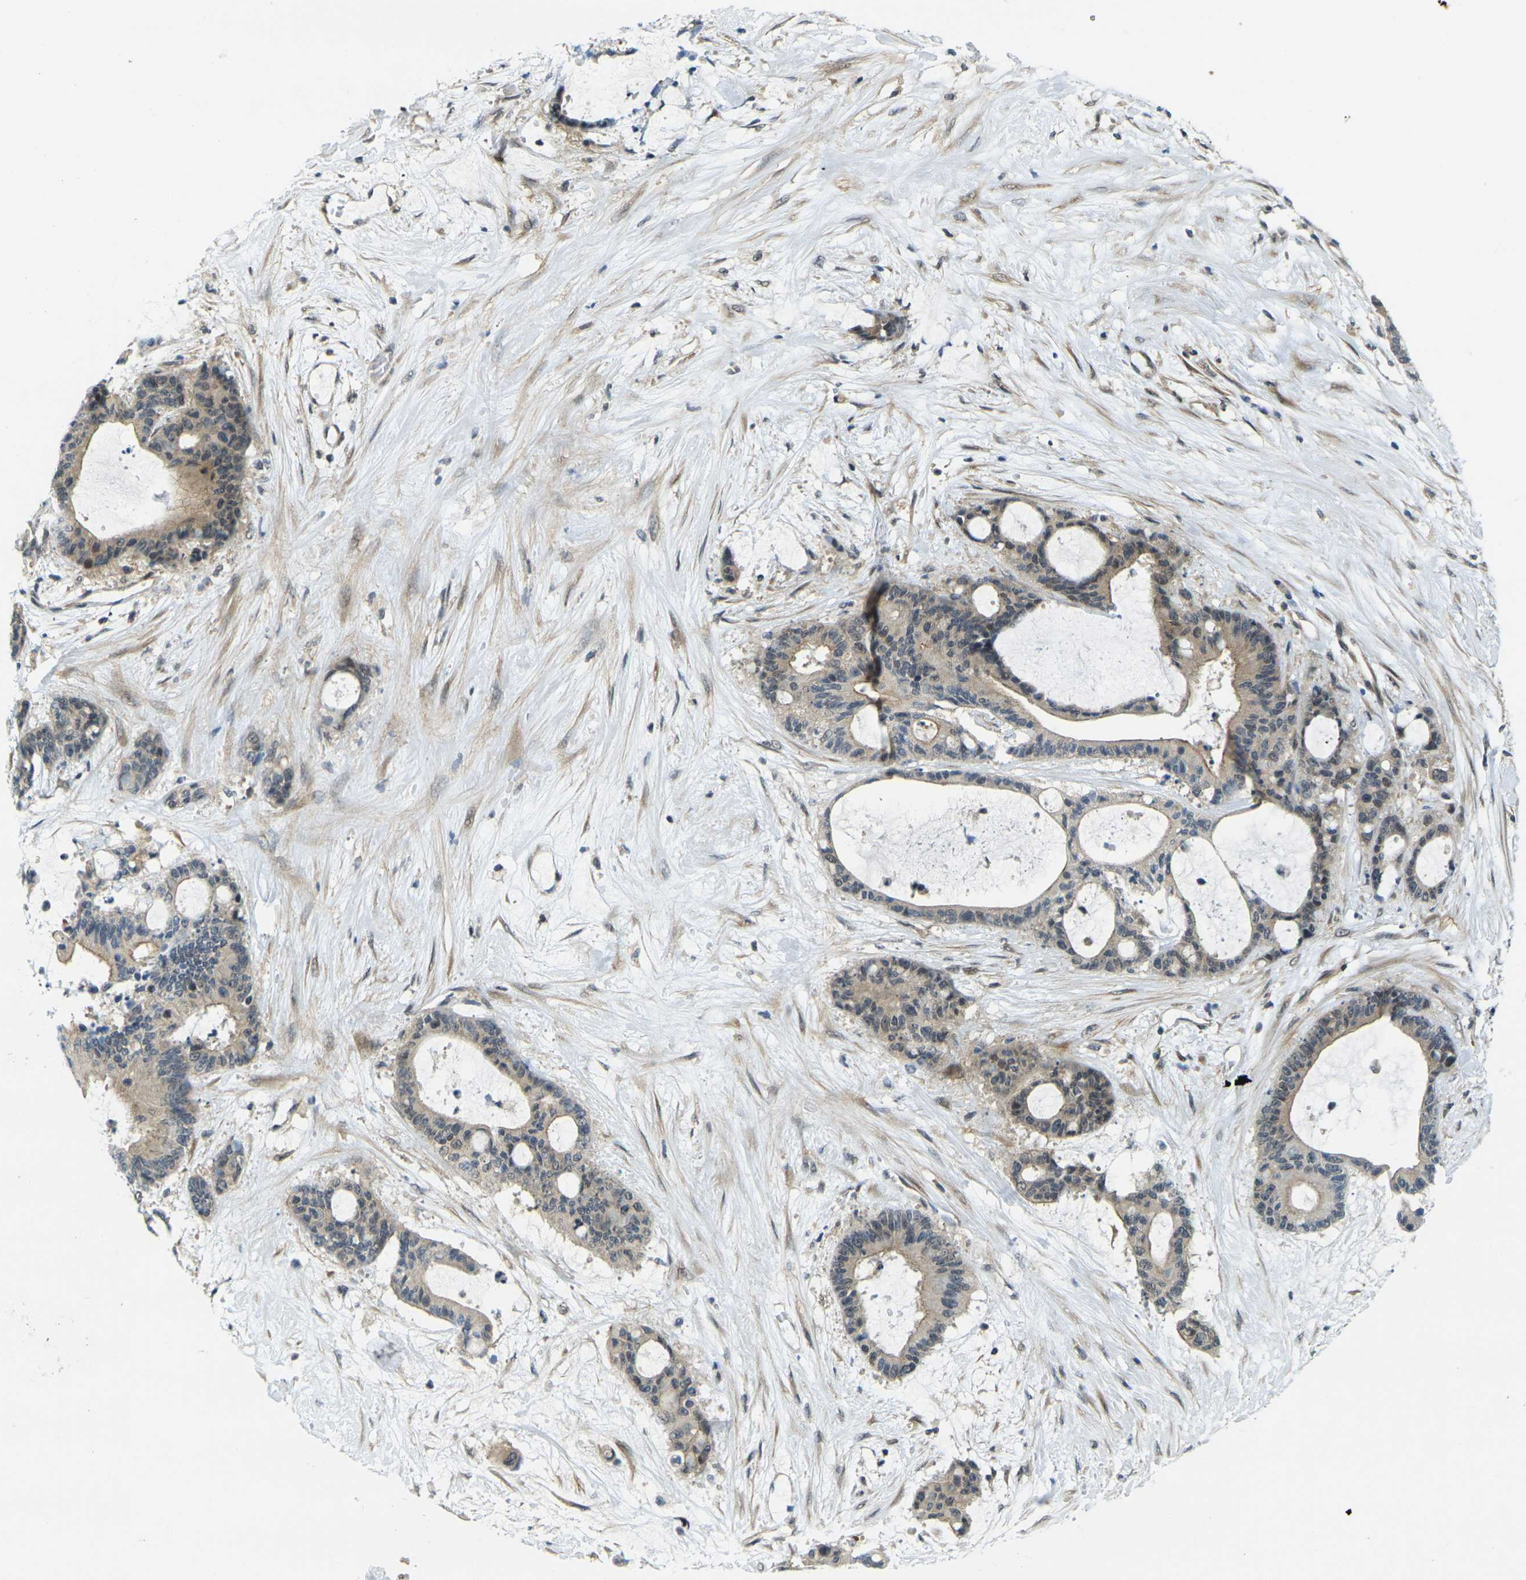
{"staining": {"intensity": "moderate", "quantity": ">75%", "location": "cytoplasmic/membranous"}, "tissue": "liver cancer", "cell_type": "Tumor cells", "image_type": "cancer", "snomed": [{"axis": "morphology", "description": "Cholangiocarcinoma"}, {"axis": "topography", "description": "Liver"}], "caption": "Liver cholangiocarcinoma was stained to show a protein in brown. There is medium levels of moderate cytoplasmic/membranous positivity in about >75% of tumor cells.", "gene": "KCTD10", "patient": {"sex": "female", "age": 73}}